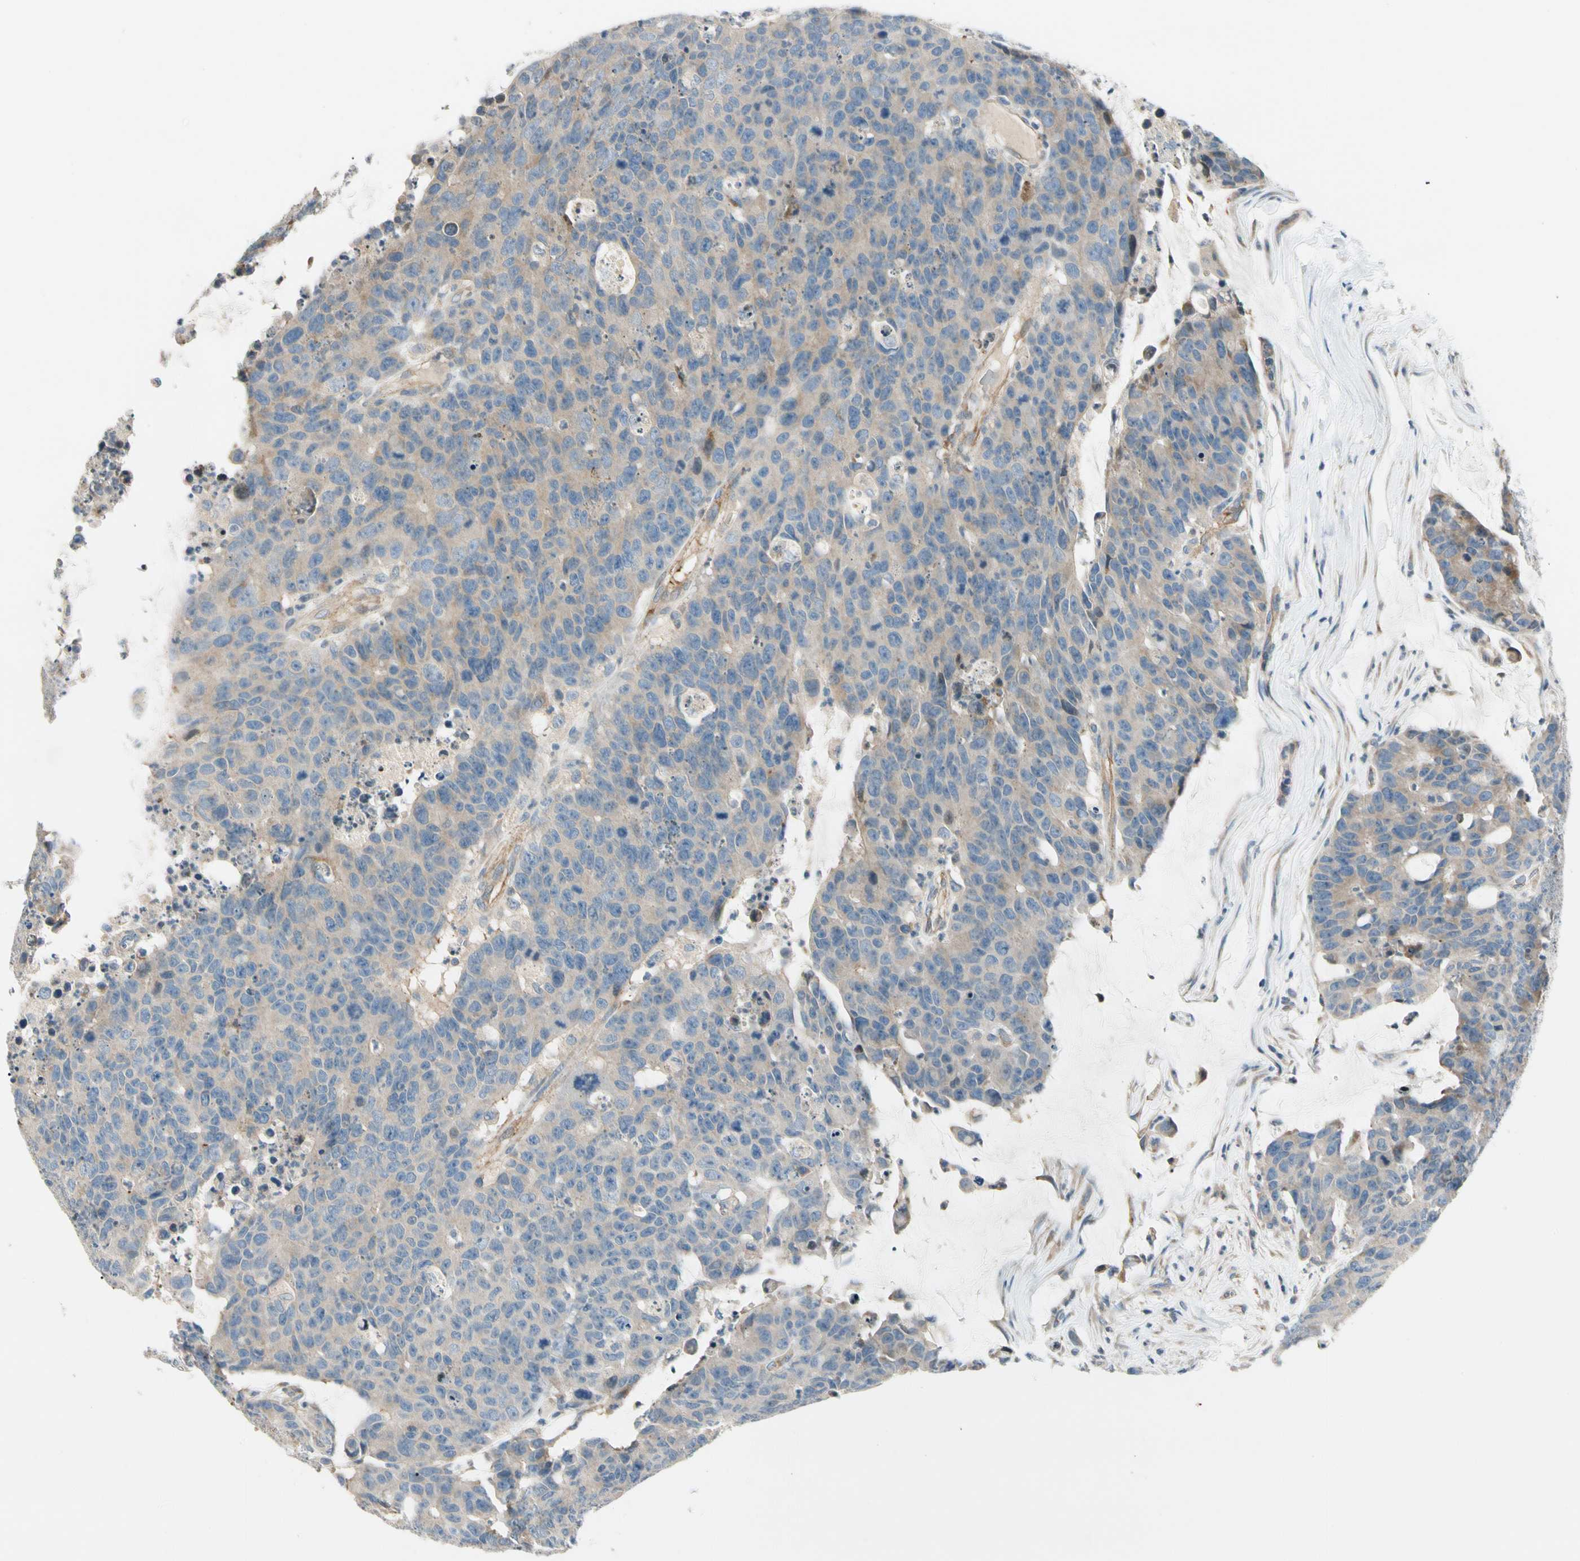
{"staining": {"intensity": "weak", "quantity": ">75%", "location": "cytoplasmic/membranous"}, "tissue": "colorectal cancer", "cell_type": "Tumor cells", "image_type": "cancer", "snomed": [{"axis": "morphology", "description": "Adenocarcinoma, NOS"}, {"axis": "topography", "description": "Colon"}], "caption": "Human colorectal cancer stained for a protein (brown) demonstrates weak cytoplasmic/membranous positive positivity in approximately >75% of tumor cells.", "gene": "CDH6", "patient": {"sex": "female", "age": 86}}